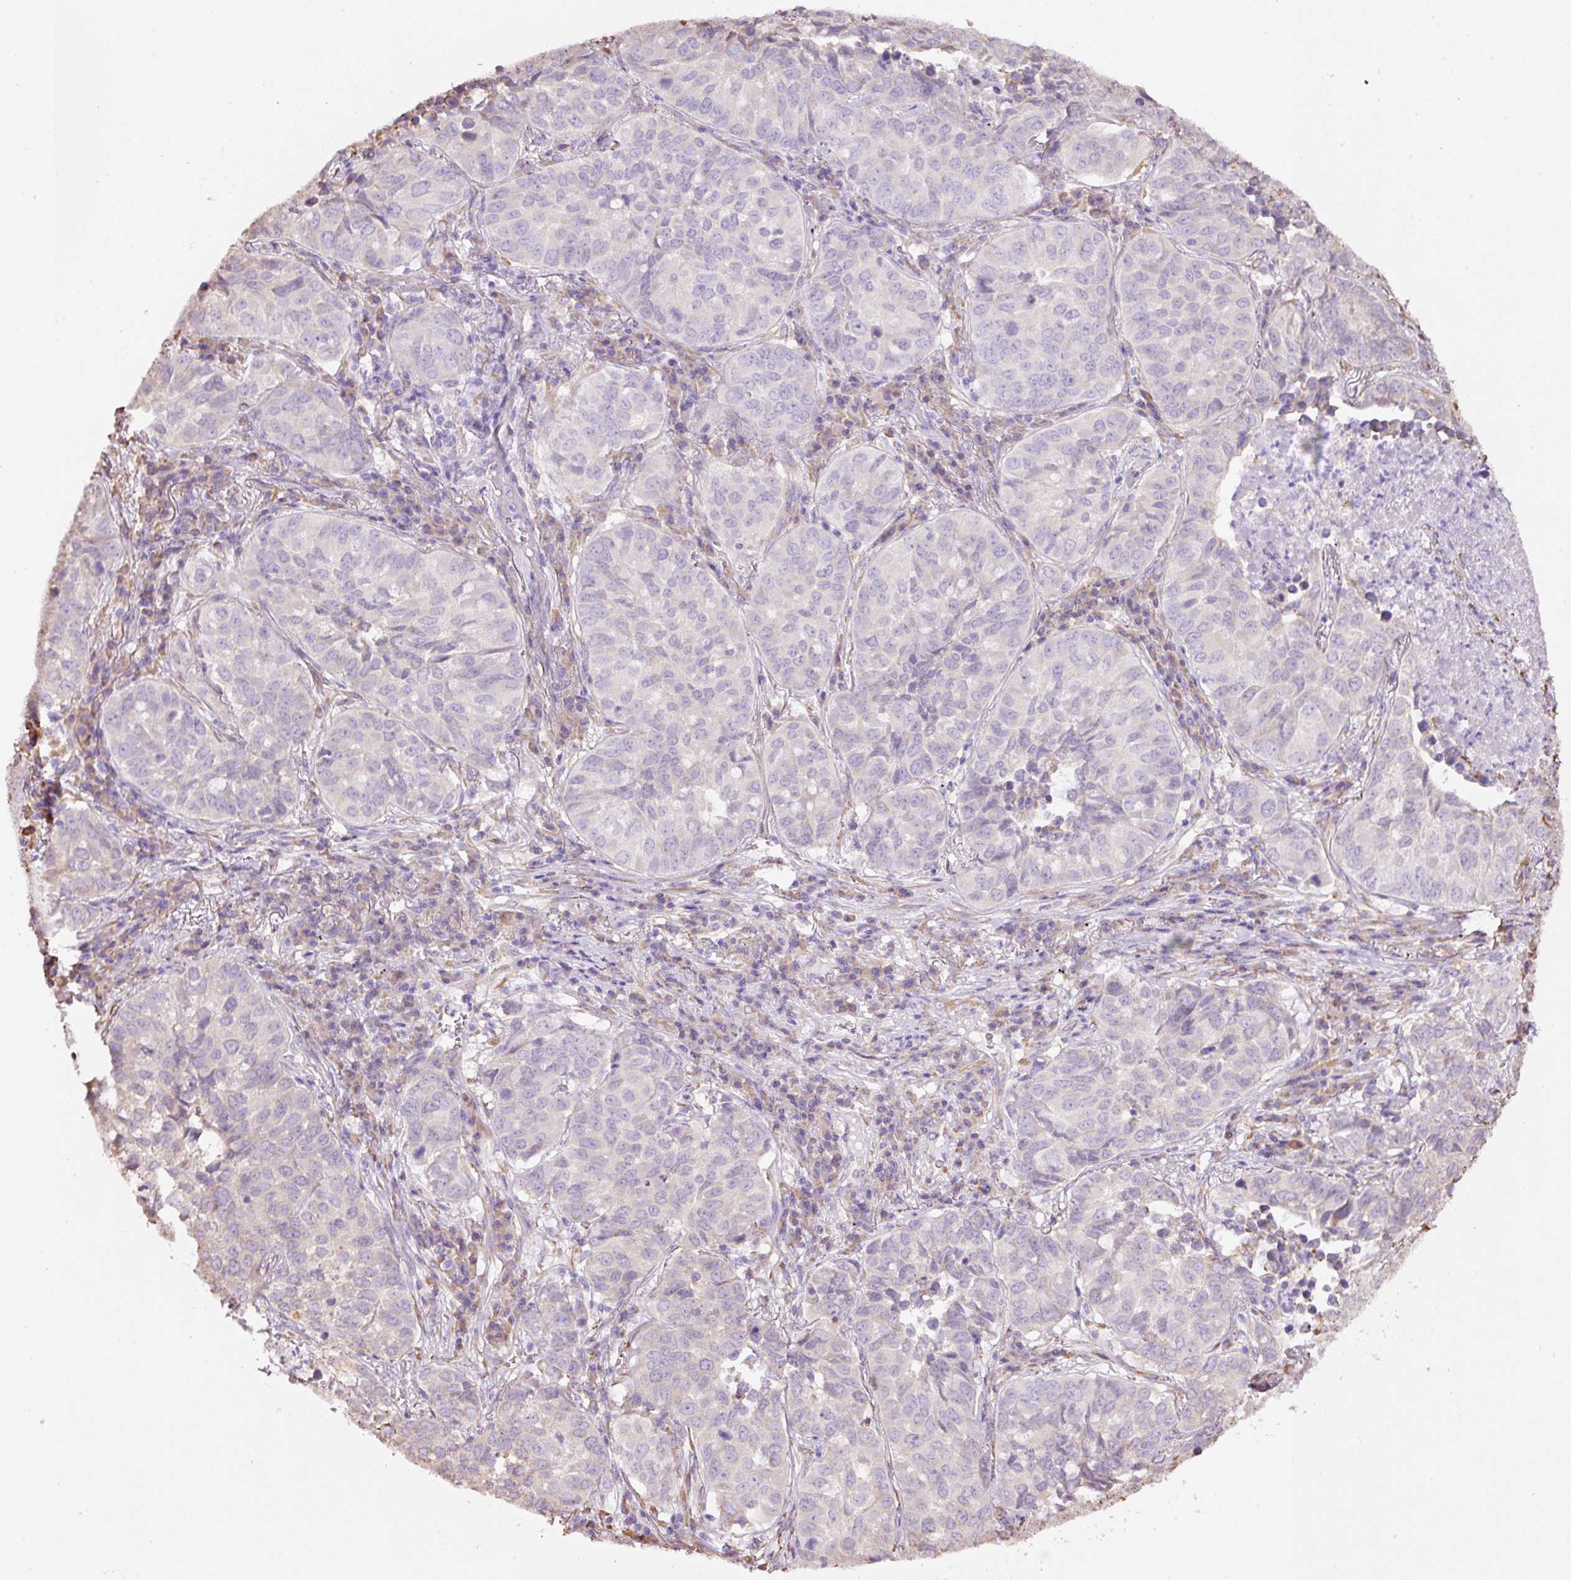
{"staining": {"intensity": "negative", "quantity": "none", "location": "none"}, "tissue": "lung cancer", "cell_type": "Tumor cells", "image_type": "cancer", "snomed": [{"axis": "morphology", "description": "Adenocarcinoma, NOS"}, {"axis": "topography", "description": "Lung"}], "caption": "The photomicrograph exhibits no significant expression in tumor cells of adenocarcinoma (lung).", "gene": "GCG", "patient": {"sex": "female", "age": 50}}